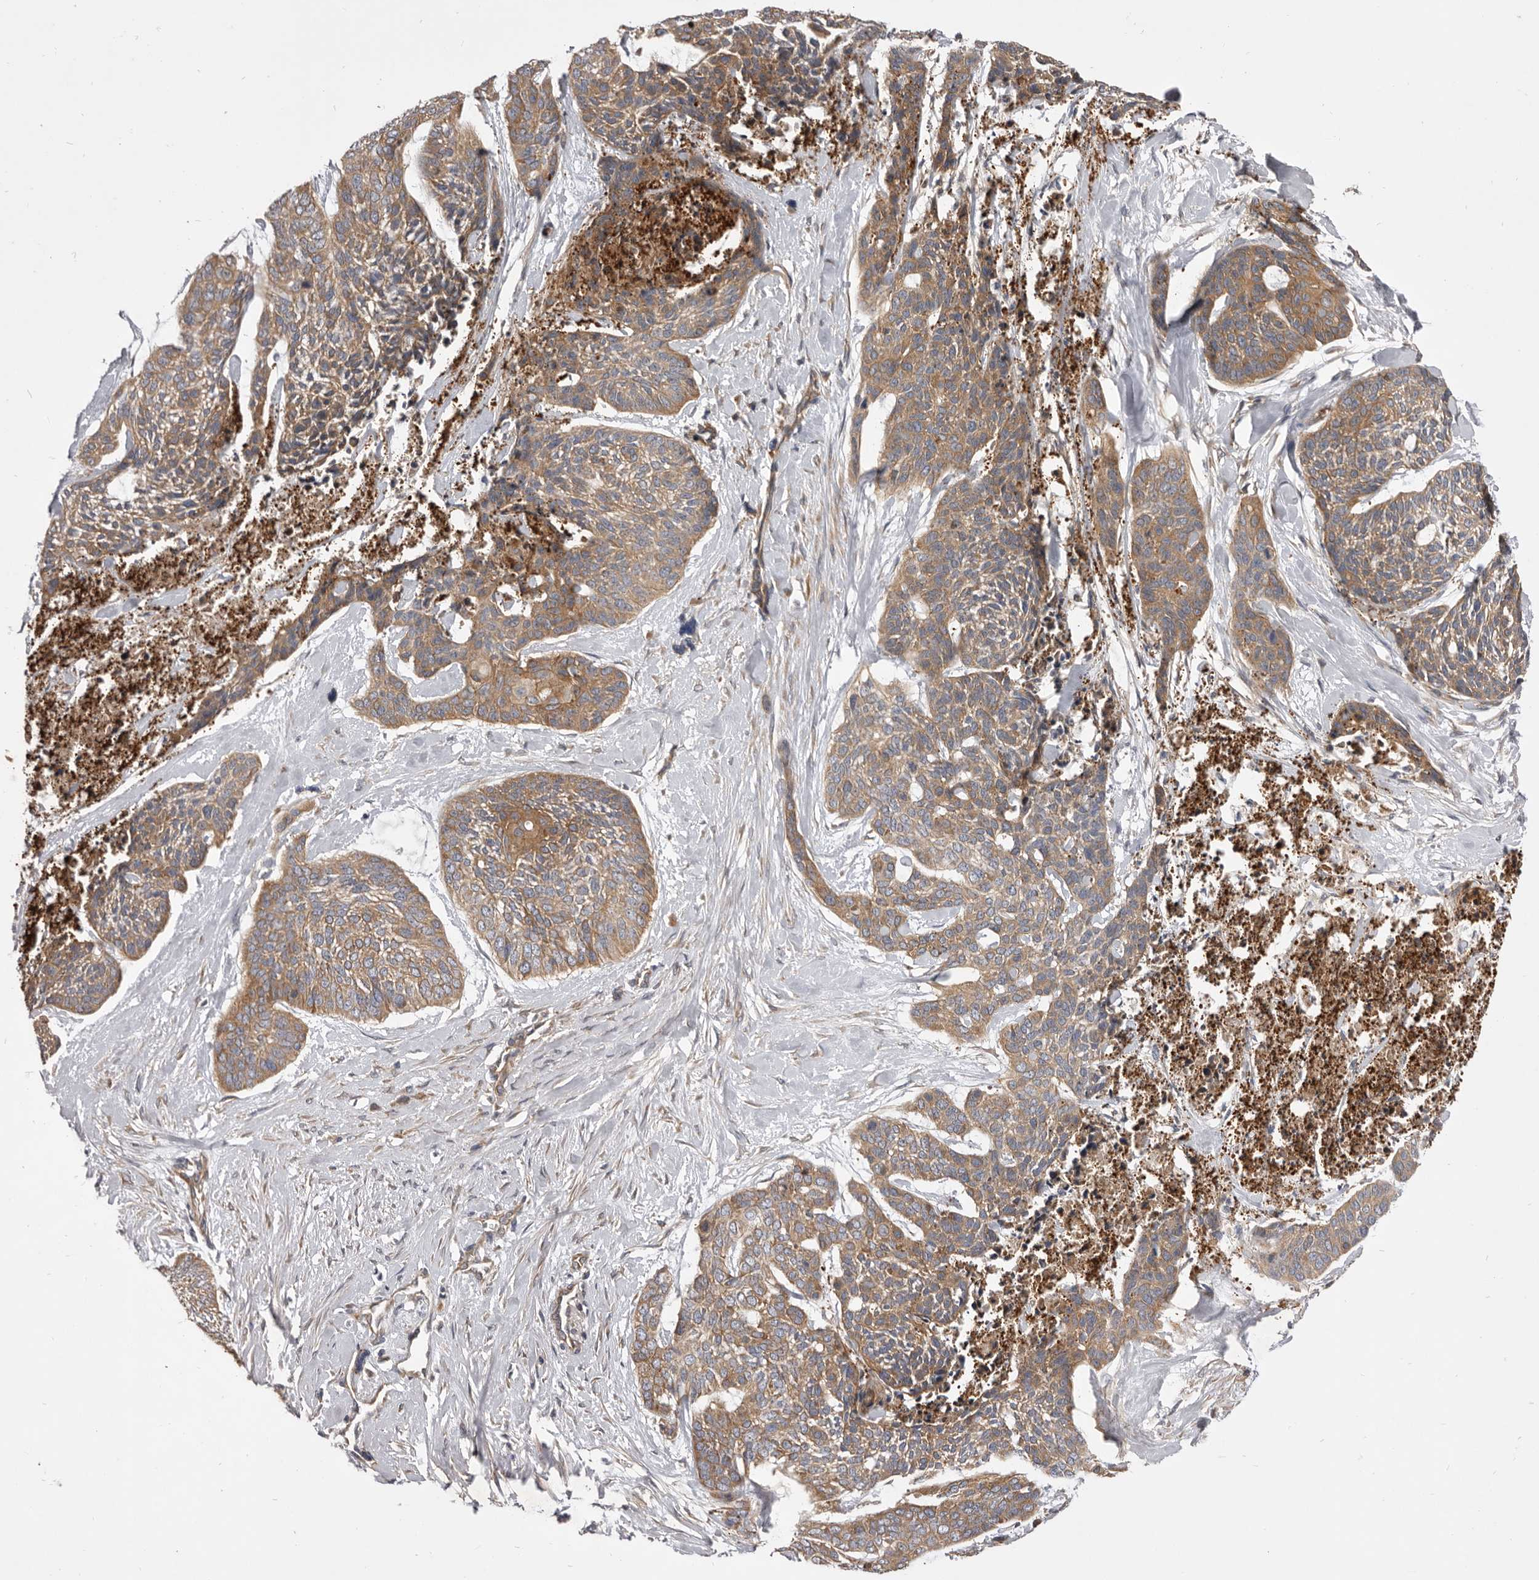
{"staining": {"intensity": "moderate", "quantity": ">75%", "location": "cytoplasmic/membranous"}, "tissue": "skin cancer", "cell_type": "Tumor cells", "image_type": "cancer", "snomed": [{"axis": "morphology", "description": "Basal cell carcinoma"}, {"axis": "topography", "description": "Skin"}], "caption": "A micrograph of skin basal cell carcinoma stained for a protein demonstrates moderate cytoplasmic/membranous brown staining in tumor cells.", "gene": "VPS45", "patient": {"sex": "female", "age": 64}}